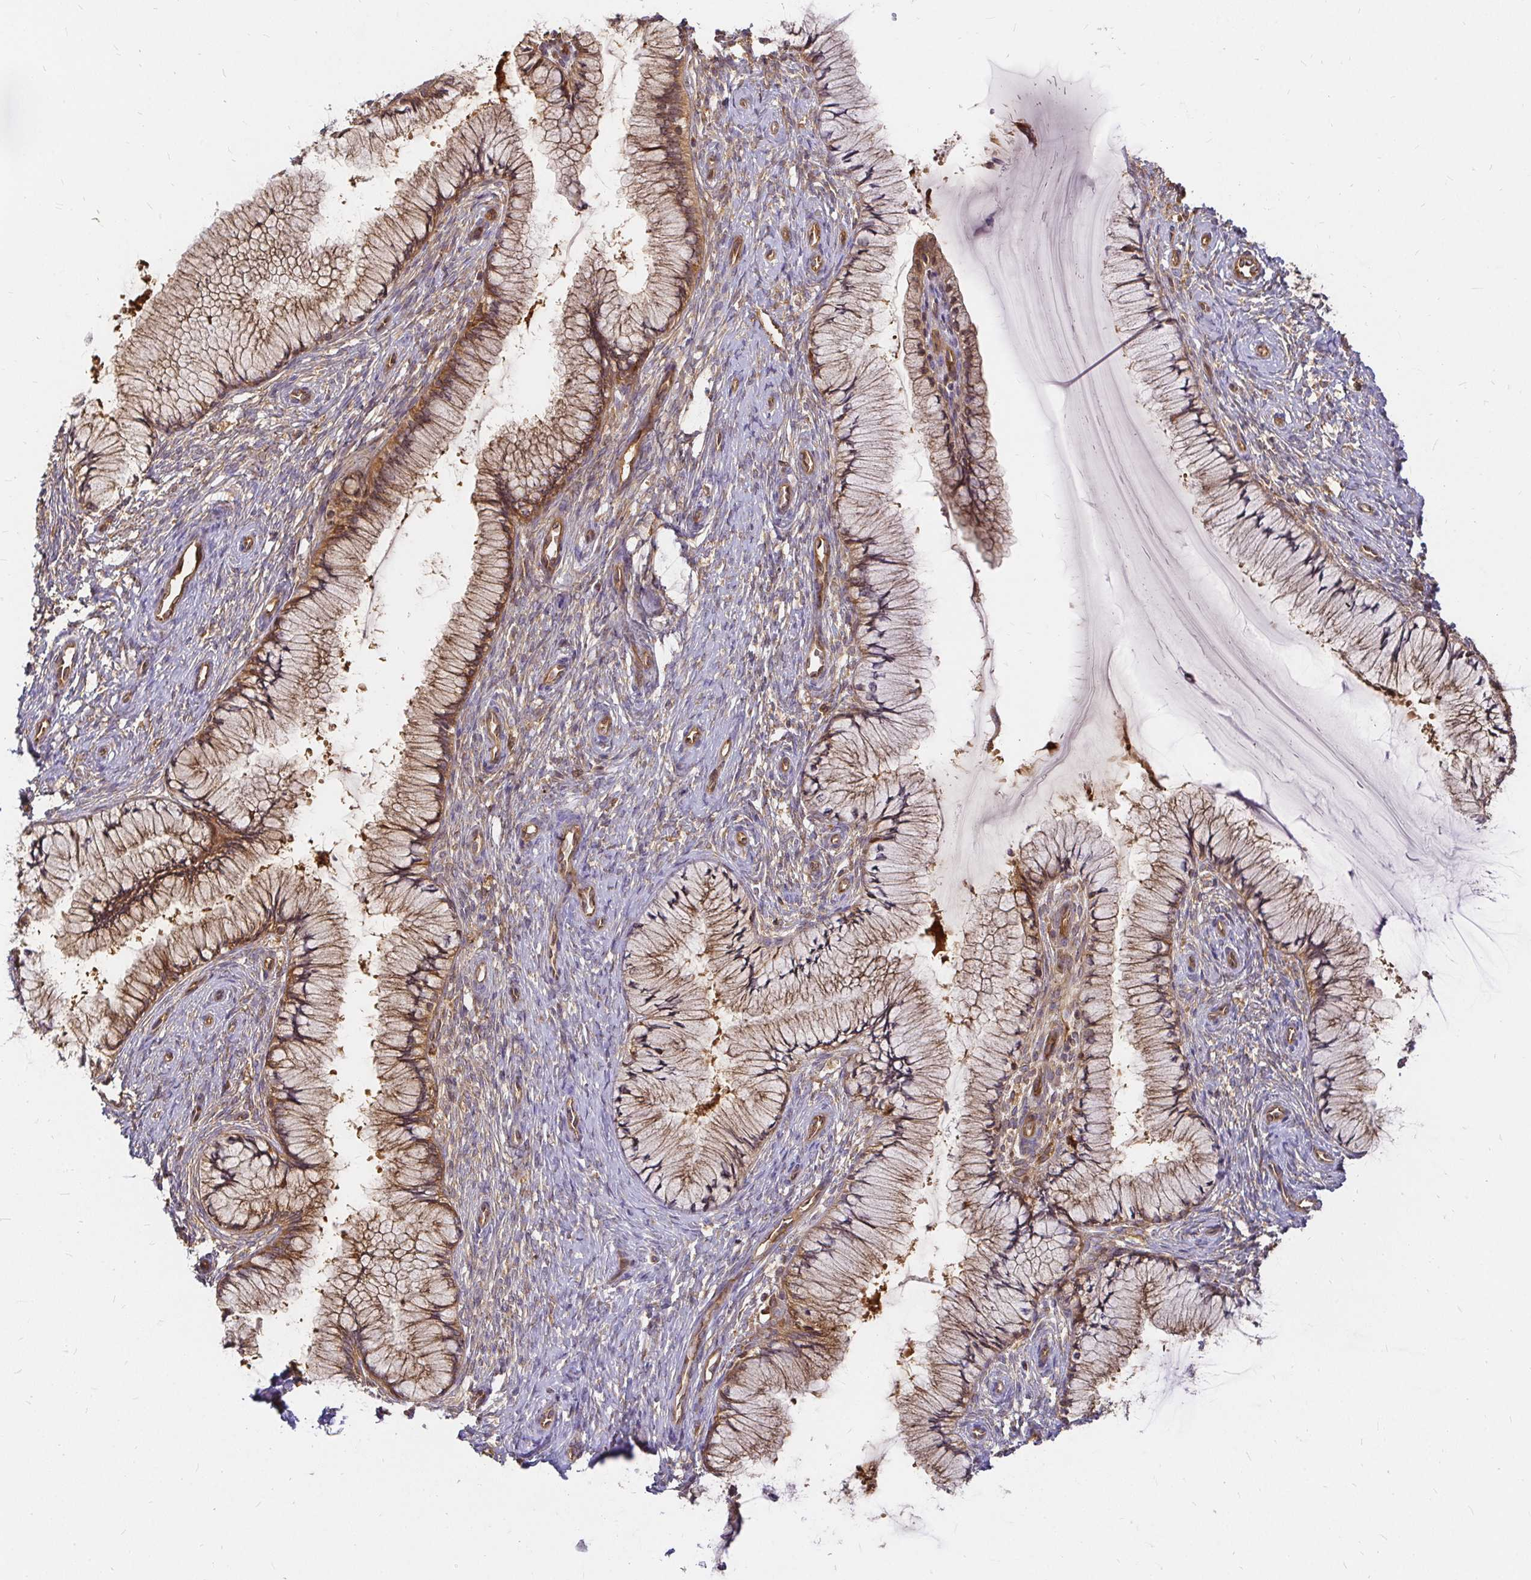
{"staining": {"intensity": "moderate", "quantity": ">75%", "location": "cytoplasmic/membranous"}, "tissue": "cervix", "cell_type": "Glandular cells", "image_type": "normal", "snomed": [{"axis": "morphology", "description": "Normal tissue, NOS"}, {"axis": "topography", "description": "Cervix"}], "caption": "Moderate cytoplasmic/membranous expression is seen in approximately >75% of glandular cells in benign cervix.", "gene": "KIF5B", "patient": {"sex": "female", "age": 37}}